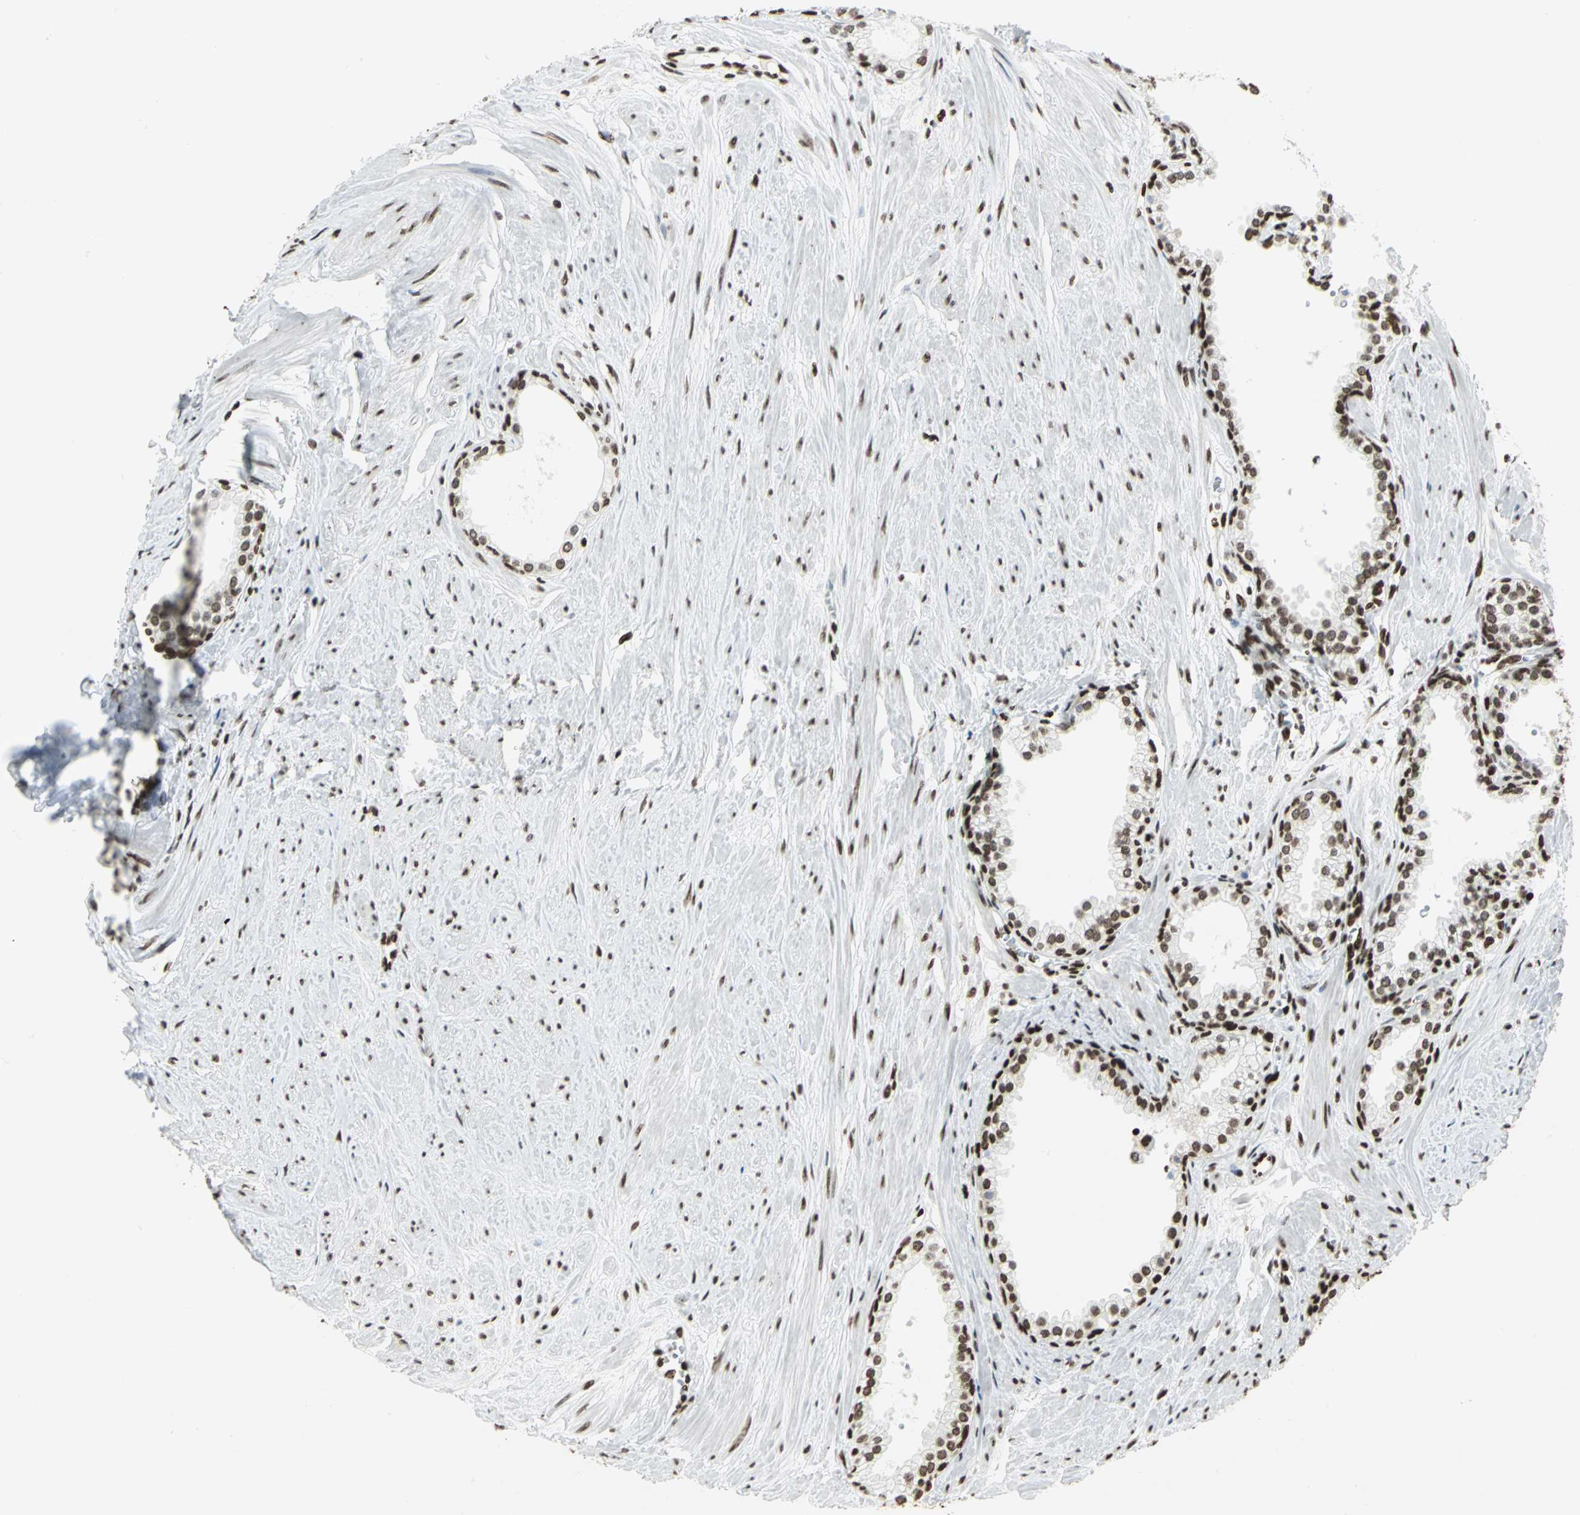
{"staining": {"intensity": "strong", "quantity": ">75%", "location": "nuclear"}, "tissue": "prostate", "cell_type": "Glandular cells", "image_type": "normal", "snomed": [{"axis": "morphology", "description": "Normal tissue, NOS"}, {"axis": "topography", "description": "Prostate"}], "caption": "Immunohistochemistry (IHC) of normal human prostate reveals high levels of strong nuclear expression in approximately >75% of glandular cells.", "gene": "HMGB1", "patient": {"sex": "male", "age": 64}}